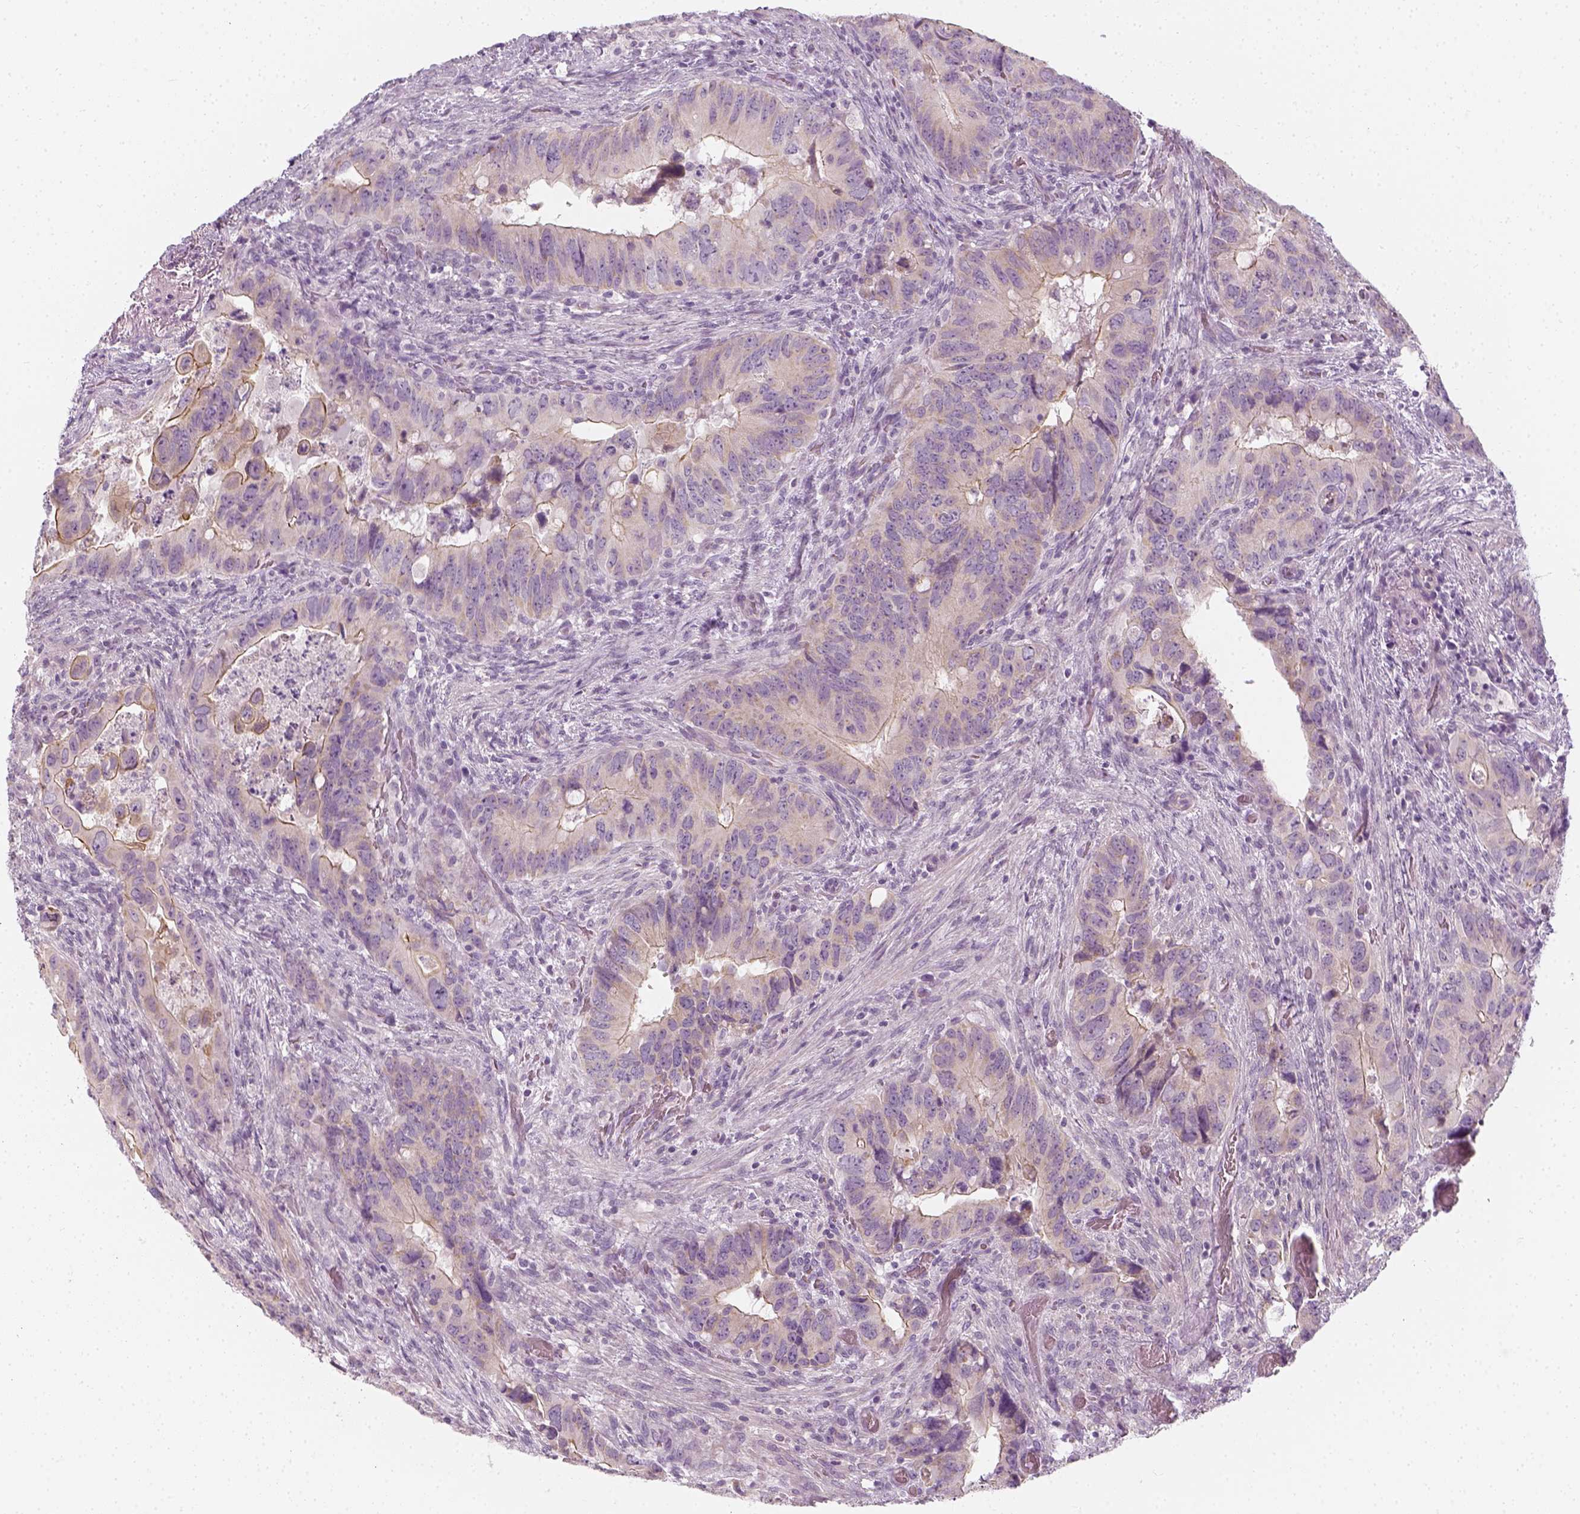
{"staining": {"intensity": "weak", "quantity": "<25%", "location": "cytoplasmic/membranous"}, "tissue": "colorectal cancer", "cell_type": "Tumor cells", "image_type": "cancer", "snomed": [{"axis": "morphology", "description": "Adenocarcinoma, NOS"}, {"axis": "topography", "description": "Rectum"}], "caption": "The histopathology image shows no significant staining in tumor cells of colorectal cancer (adenocarcinoma).", "gene": "PRAME", "patient": {"sex": "male", "age": 78}}